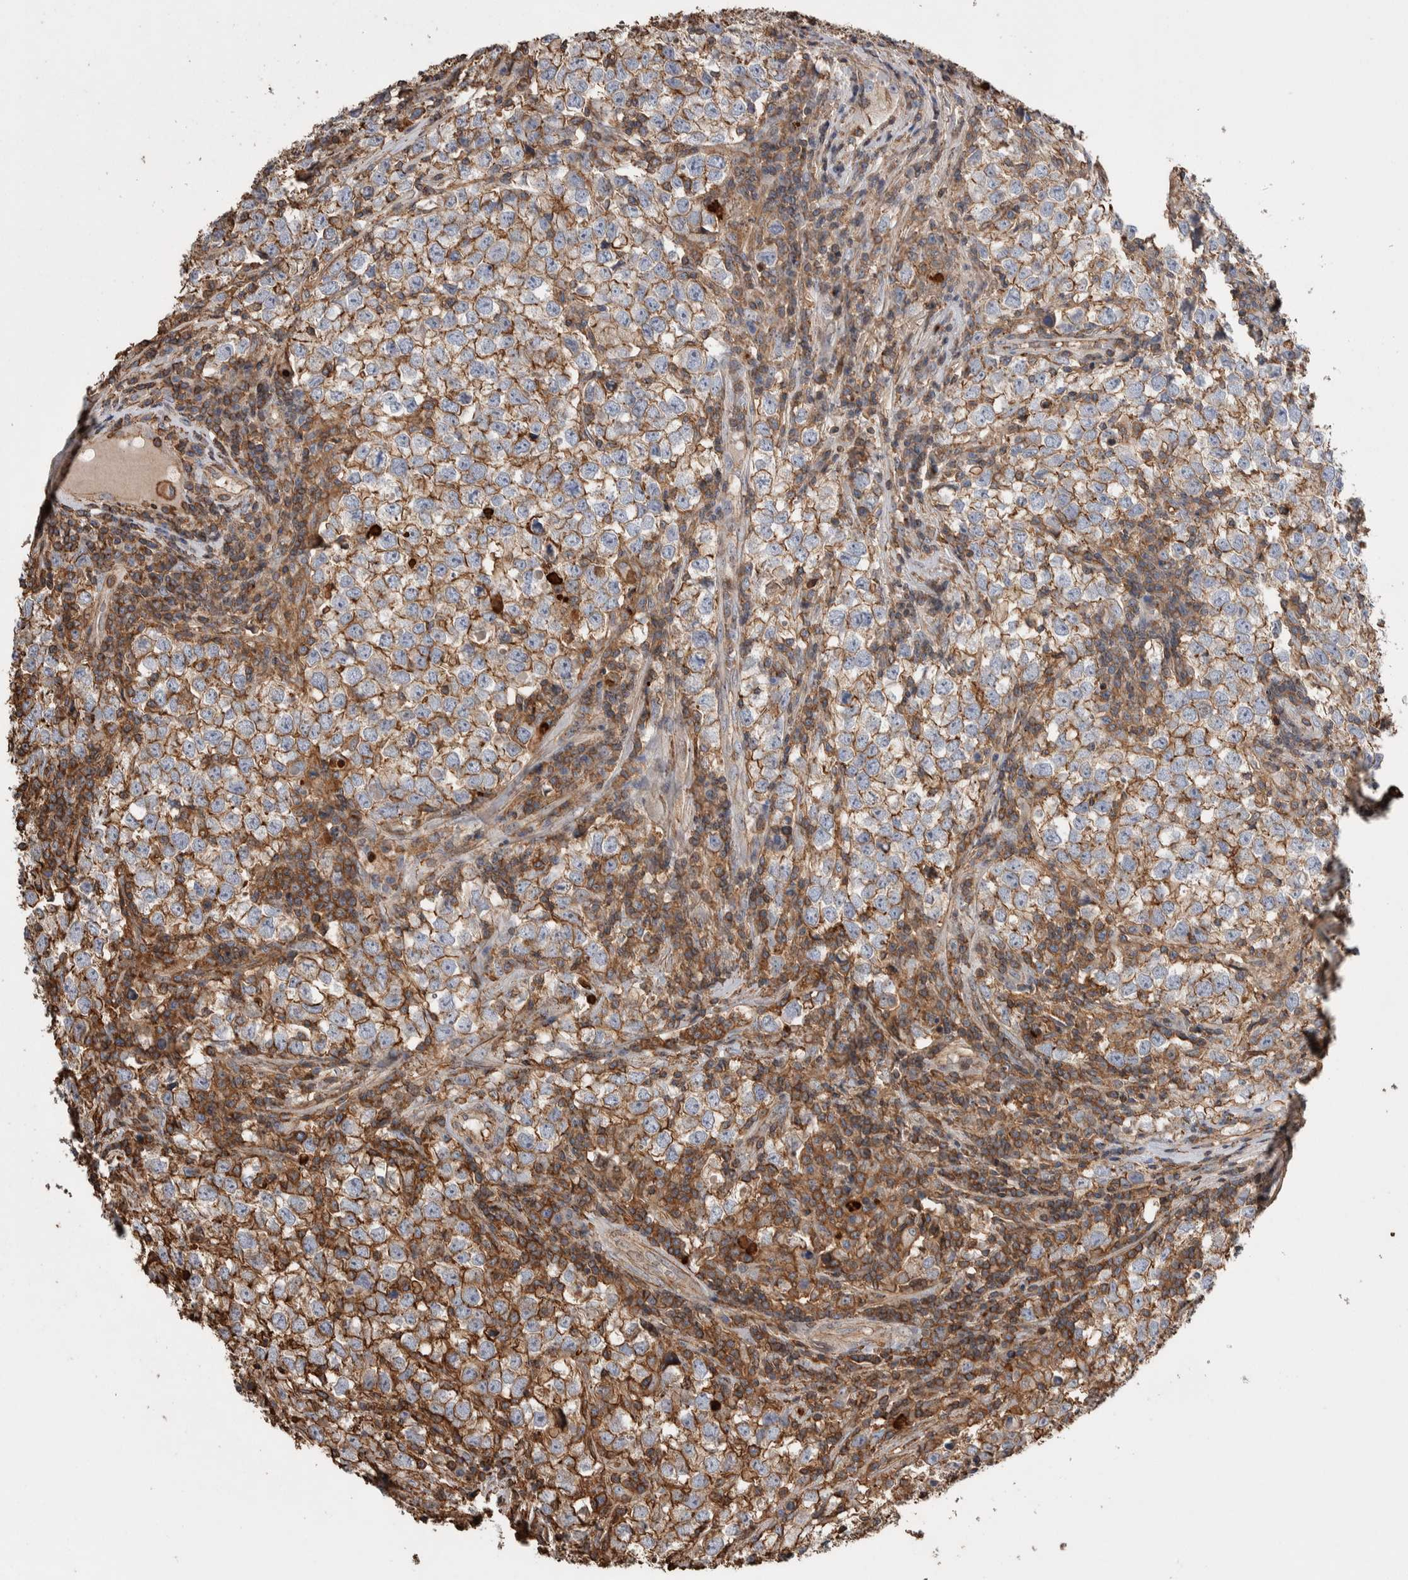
{"staining": {"intensity": "moderate", "quantity": ">75%", "location": "cytoplasmic/membranous"}, "tissue": "testis cancer", "cell_type": "Tumor cells", "image_type": "cancer", "snomed": [{"axis": "morphology", "description": "Seminoma, NOS"}, {"axis": "morphology", "description": "Carcinoma, Embryonal, NOS"}, {"axis": "topography", "description": "Testis"}], "caption": "Testis seminoma stained for a protein shows moderate cytoplasmic/membranous positivity in tumor cells. The protein is stained brown, and the nuclei are stained in blue (DAB IHC with brightfield microscopy, high magnification).", "gene": "ENPP2", "patient": {"sex": "male", "age": 28}}